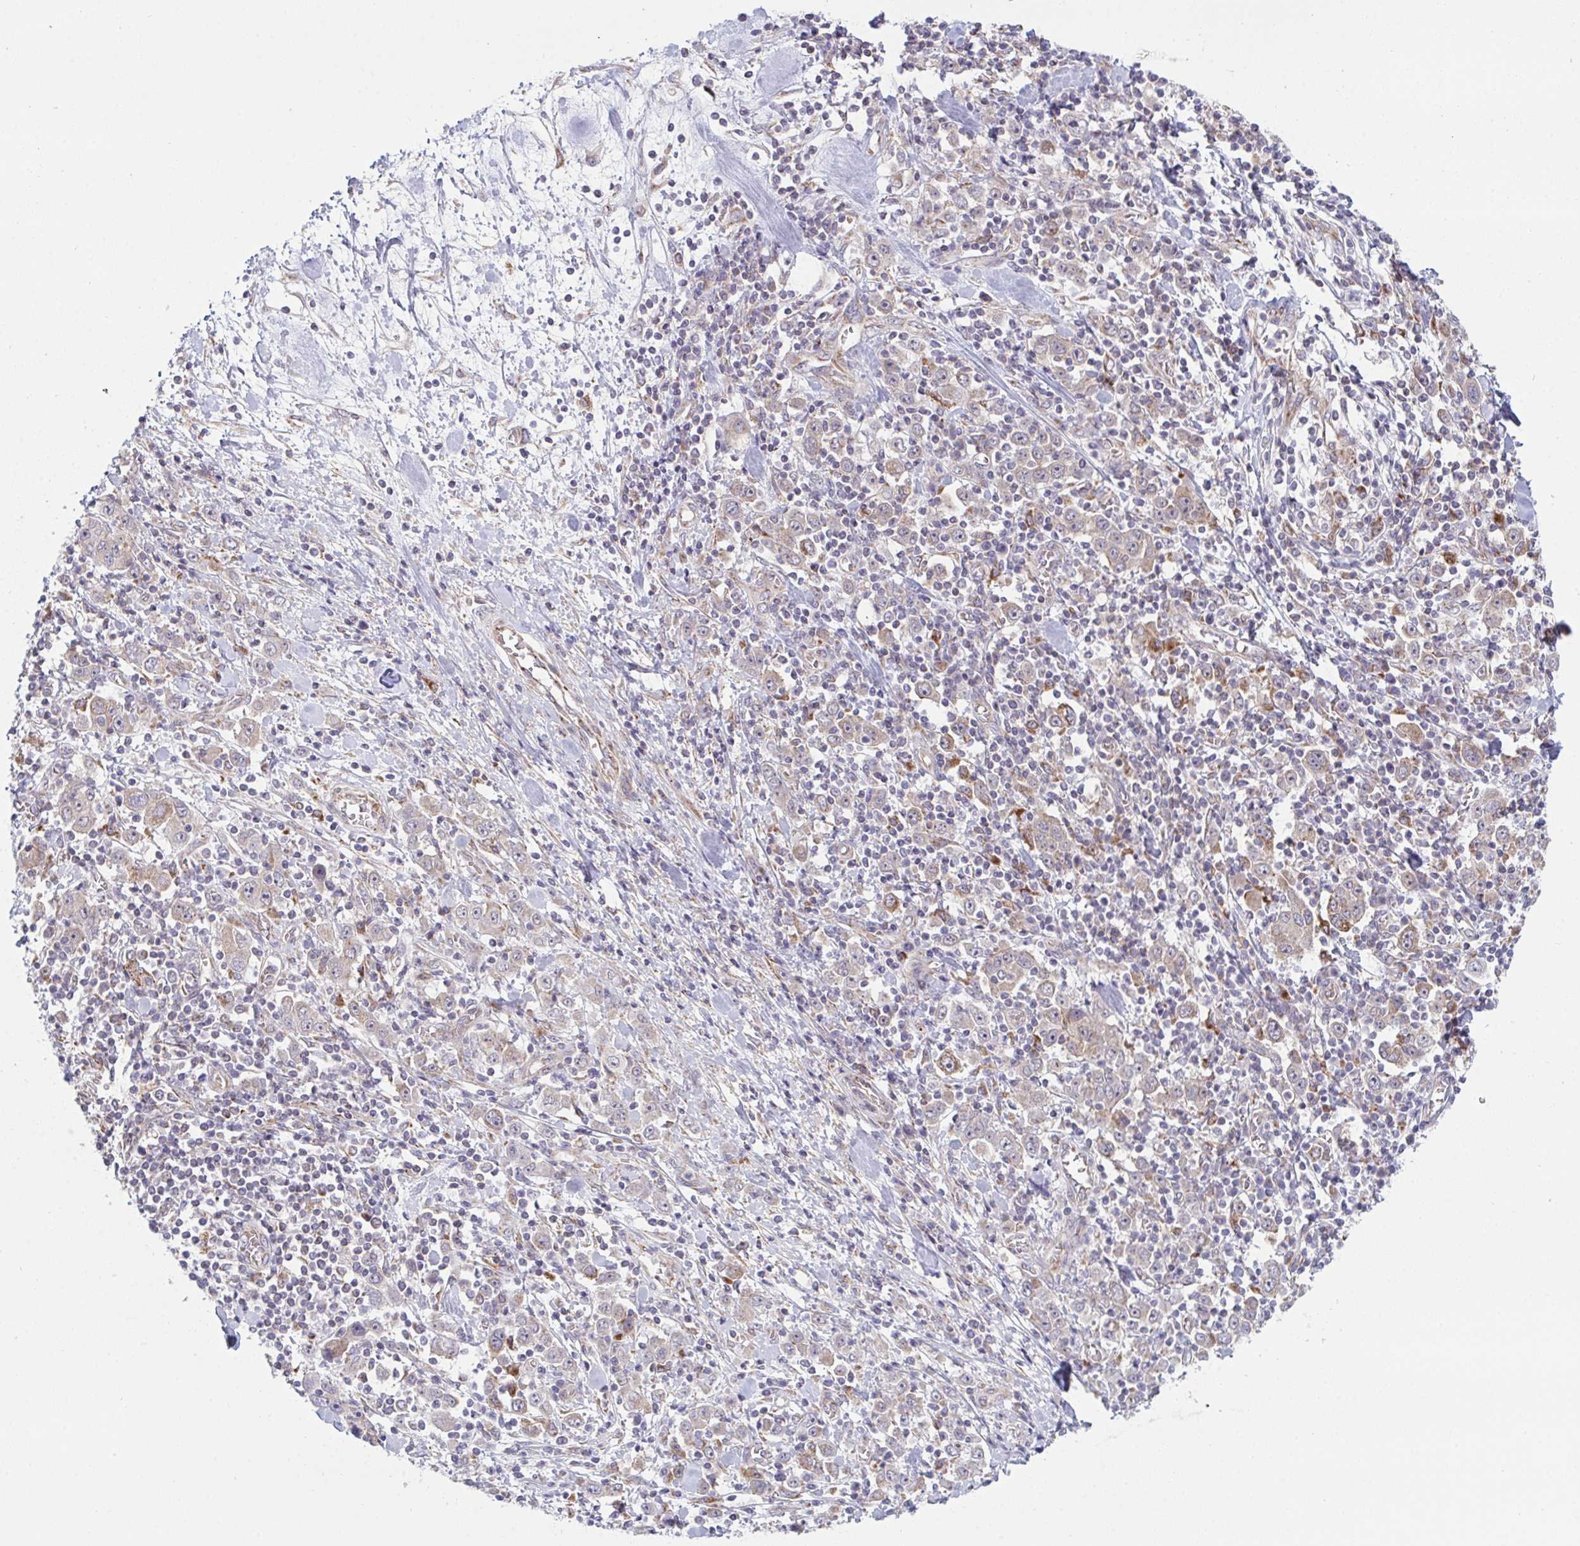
{"staining": {"intensity": "moderate", "quantity": "<25%", "location": "cytoplasmic/membranous"}, "tissue": "stomach cancer", "cell_type": "Tumor cells", "image_type": "cancer", "snomed": [{"axis": "morphology", "description": "Normal tissue, NOS"}, {"axis": "morphology", "description": "Adenocarcinoma, NOS"}, {"axis": "topography", "description": "Stomach, upper"}, {"axis": "topography", "description": "Stomach"}], "caption": "Human stomach adenocarcinoma stained with a brown dye demonstrates moderate cytoplasmic/membranous positive expression in about <25% of tumor cells.", "gene": "XAF1", "patient": {"sex": "male", "age": 59}}